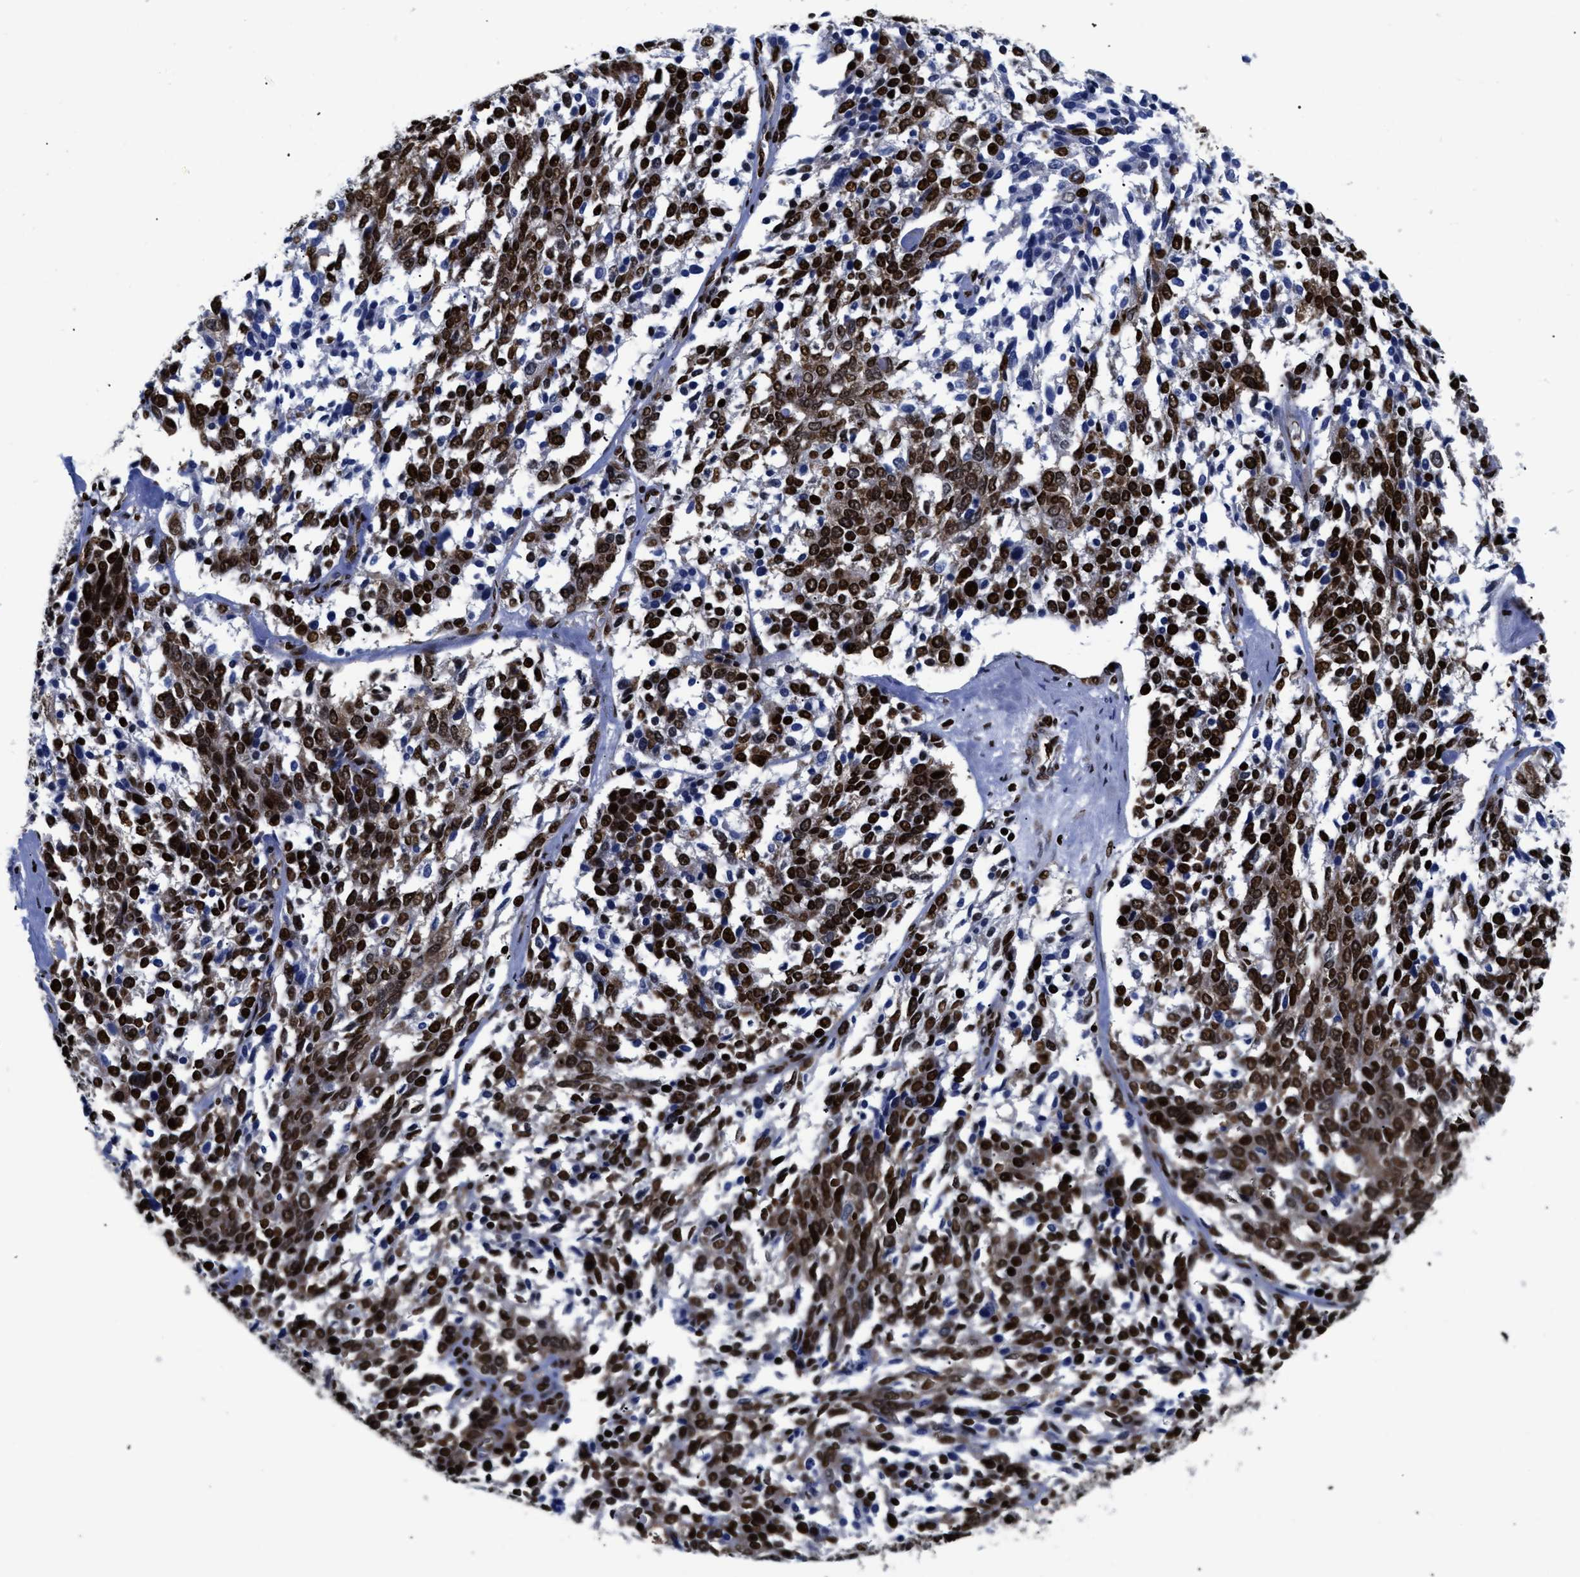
{"staining": {"intensity": "strong", "quantity": ">75%", "location": "nuclear"}, "tissue": "ovarian cancer", "cell_type": "Tumor cells", "image_type": "cancer", "snomed": [{"axis": "morphology", "description": "Cystadenocarcinoma, serous, NOS"}, {"axis": "topography", "description": "Ovary"}], "caption": "Ovarian cancer (serous cystadenocarcinoma) stained for a protein exhibits strong nuclear positivity in tumor cells.", "gene": "CALHM3", "patient": {"sex": "female", "age": 44}}